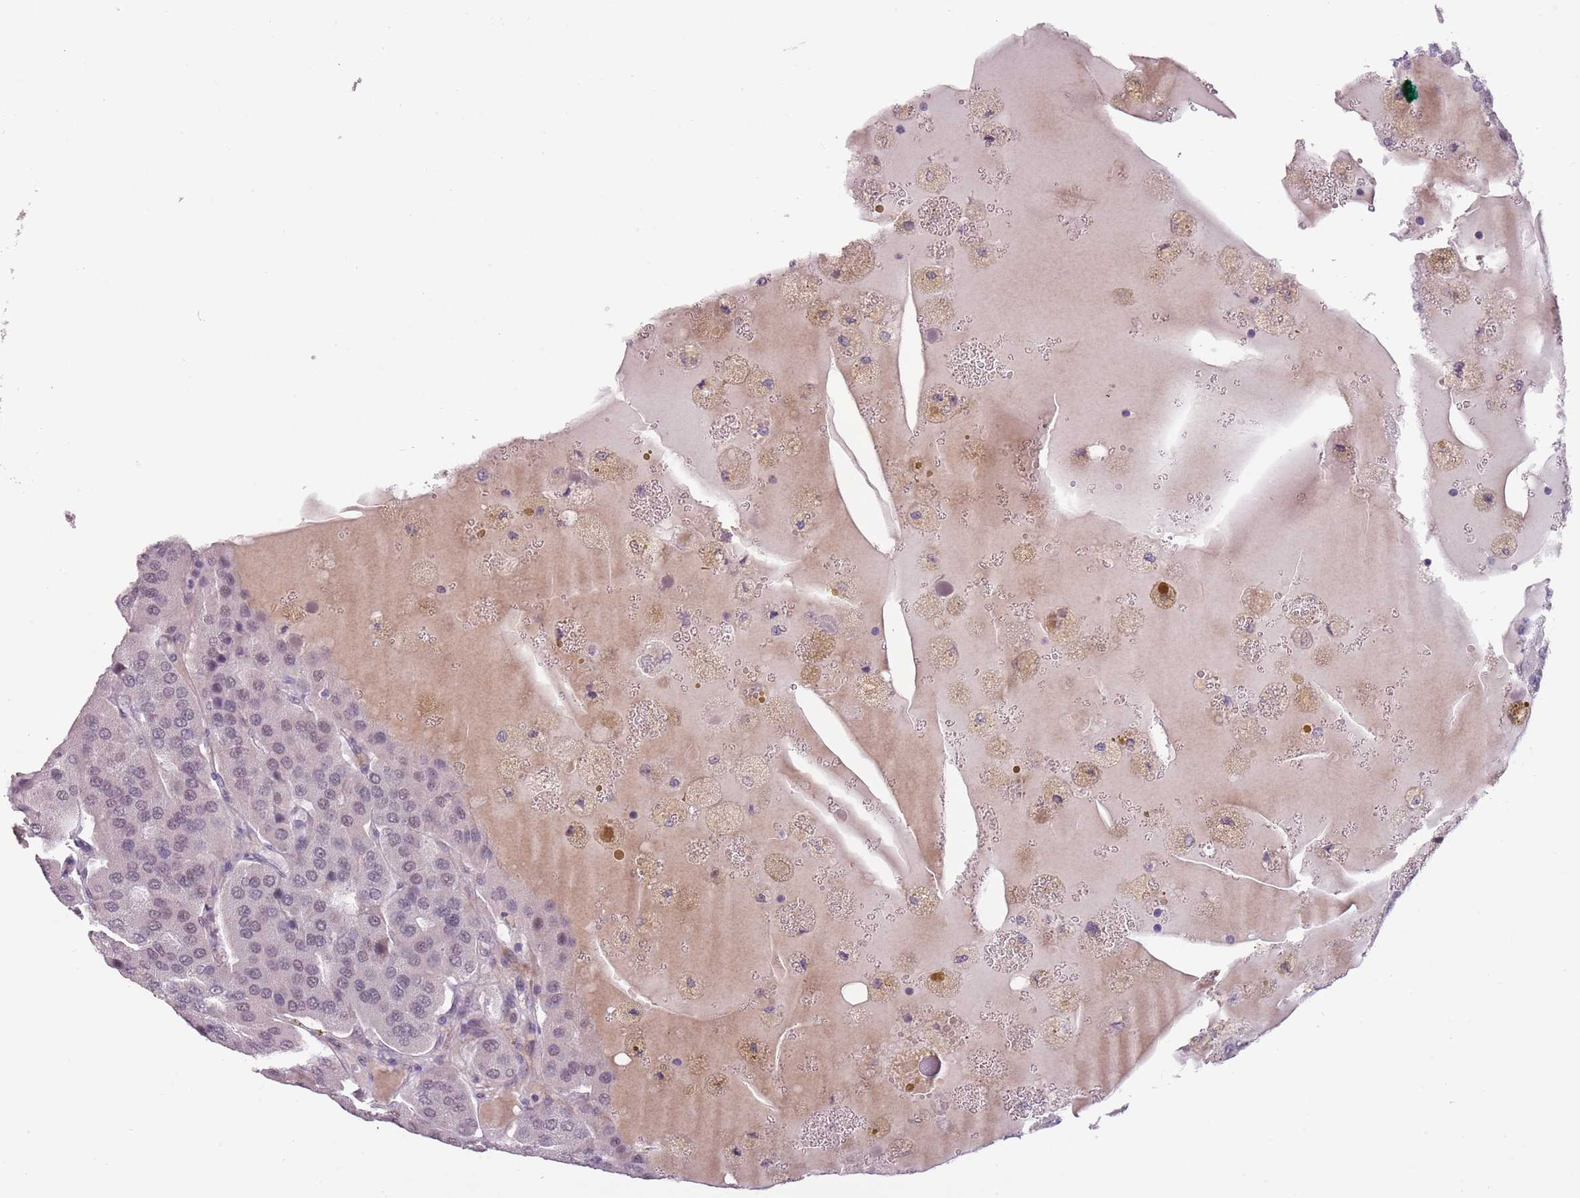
{"staining": {"intensity": "negative", "quantity": "none", "location": "none"}, "tissue": "parathyroid gland", "cell_type": "Glandular cells", "image_type": "normal", "snomed": [{"axis": "morphology", "description": "Normal tissue, NOS"}, {"axis": "morphology", "description": "Adenoma, NOS"}, {"axis": "topography", "description": "Parathyroid gland"}], "caption": "Protein analysis of unremarkable parathyroid gland reveals no significant staining in glandular cells. (DAB (3,3'-diaminobenzidine) immunohistochemistry, high magnification).", "gene": "ENSG00000271254", "patient": {"sex": "female", "age": 86}}